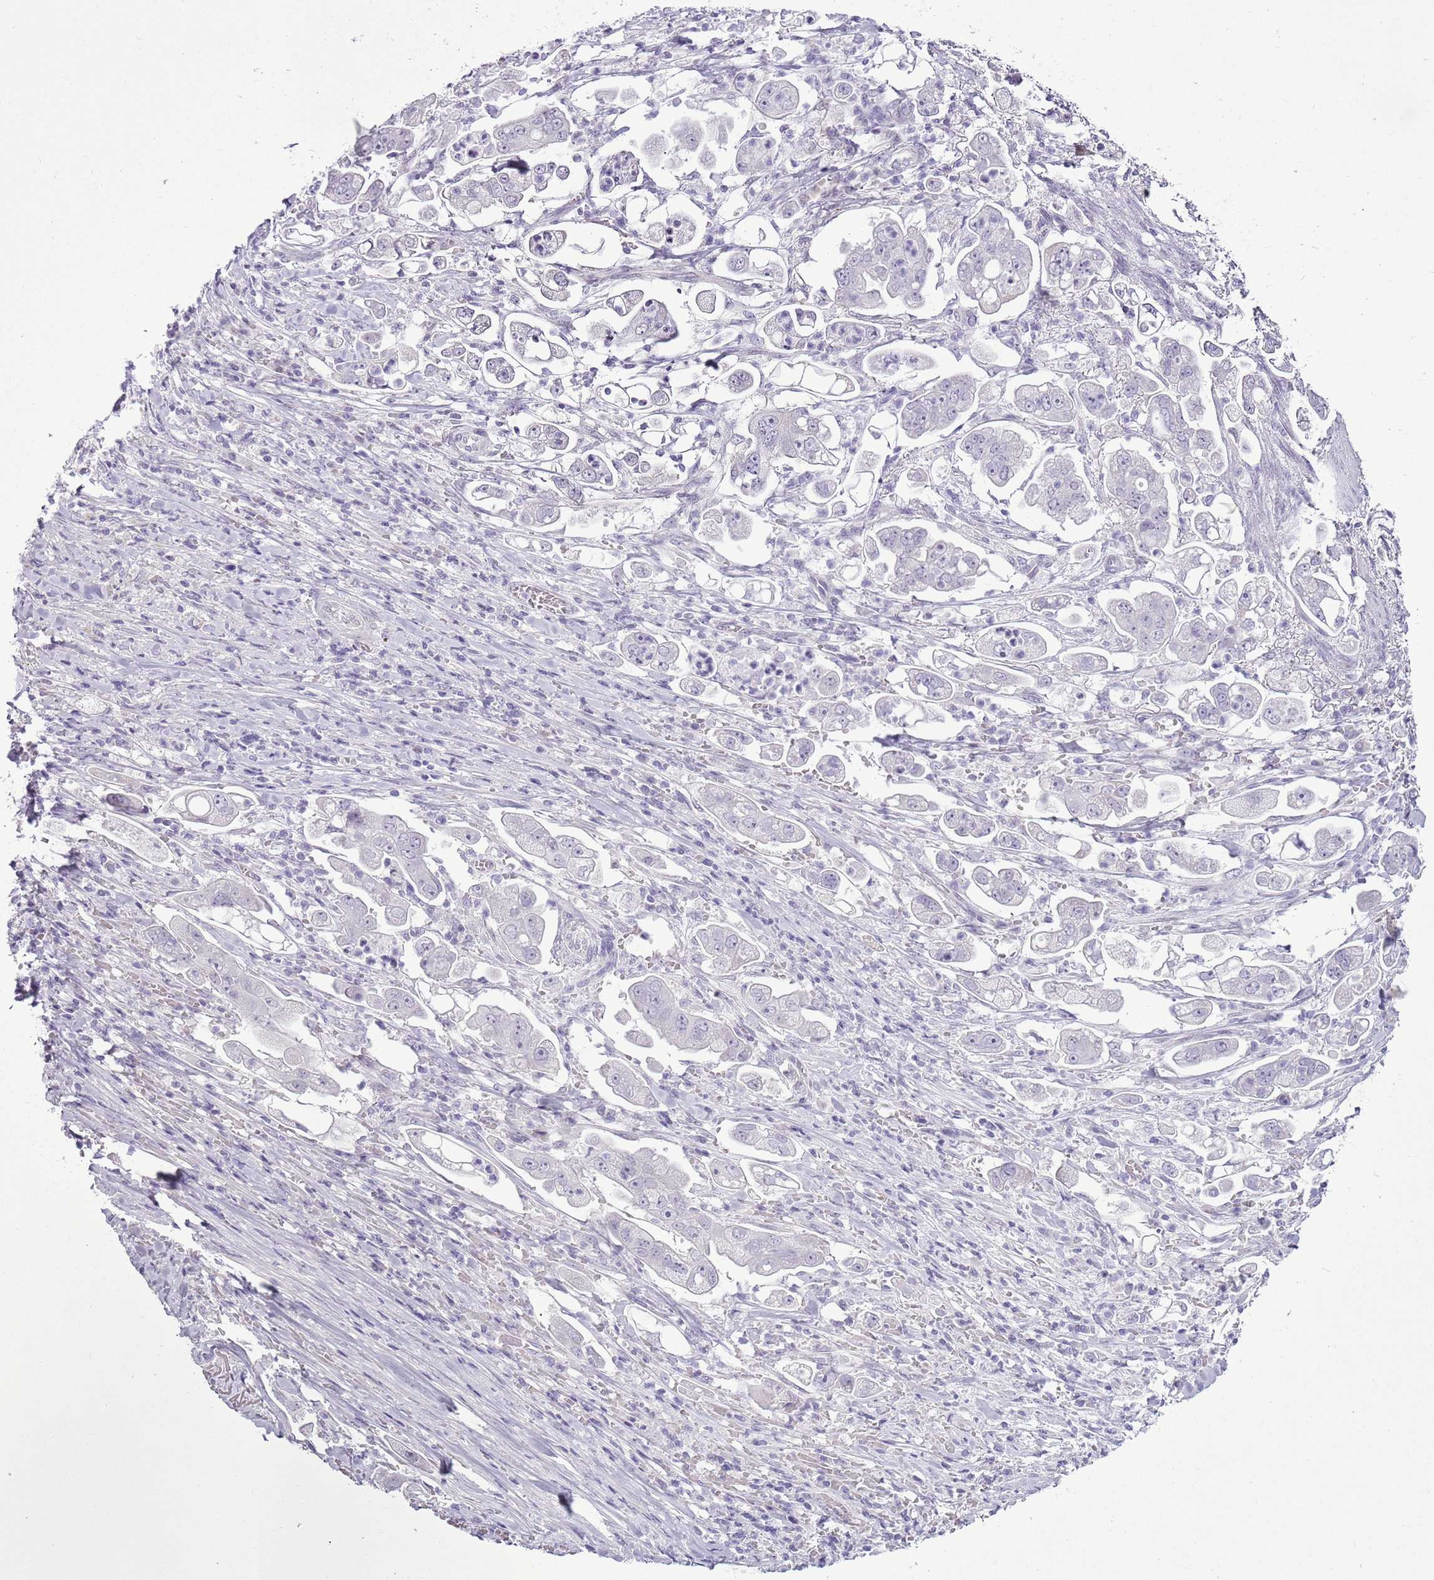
{"staining": {"intensity": "negative", "quantity": "none", "location": "none"}, "tissue": "stomach cancer", "cell_type": "Tumor cells", "image_type": "cancer", "snomed": [{"axis": "morphology", "description": "Adenocarcinoma, NOS"}, {"axis": "topography", "description": "Stomach"}], "caption": "Human stomach cancer stained for a protein using immunohistochemistry demonstrates no staining in tumor cells.", "gene": "RPL3L", "patient": {"sex": "male", "age": 62}}